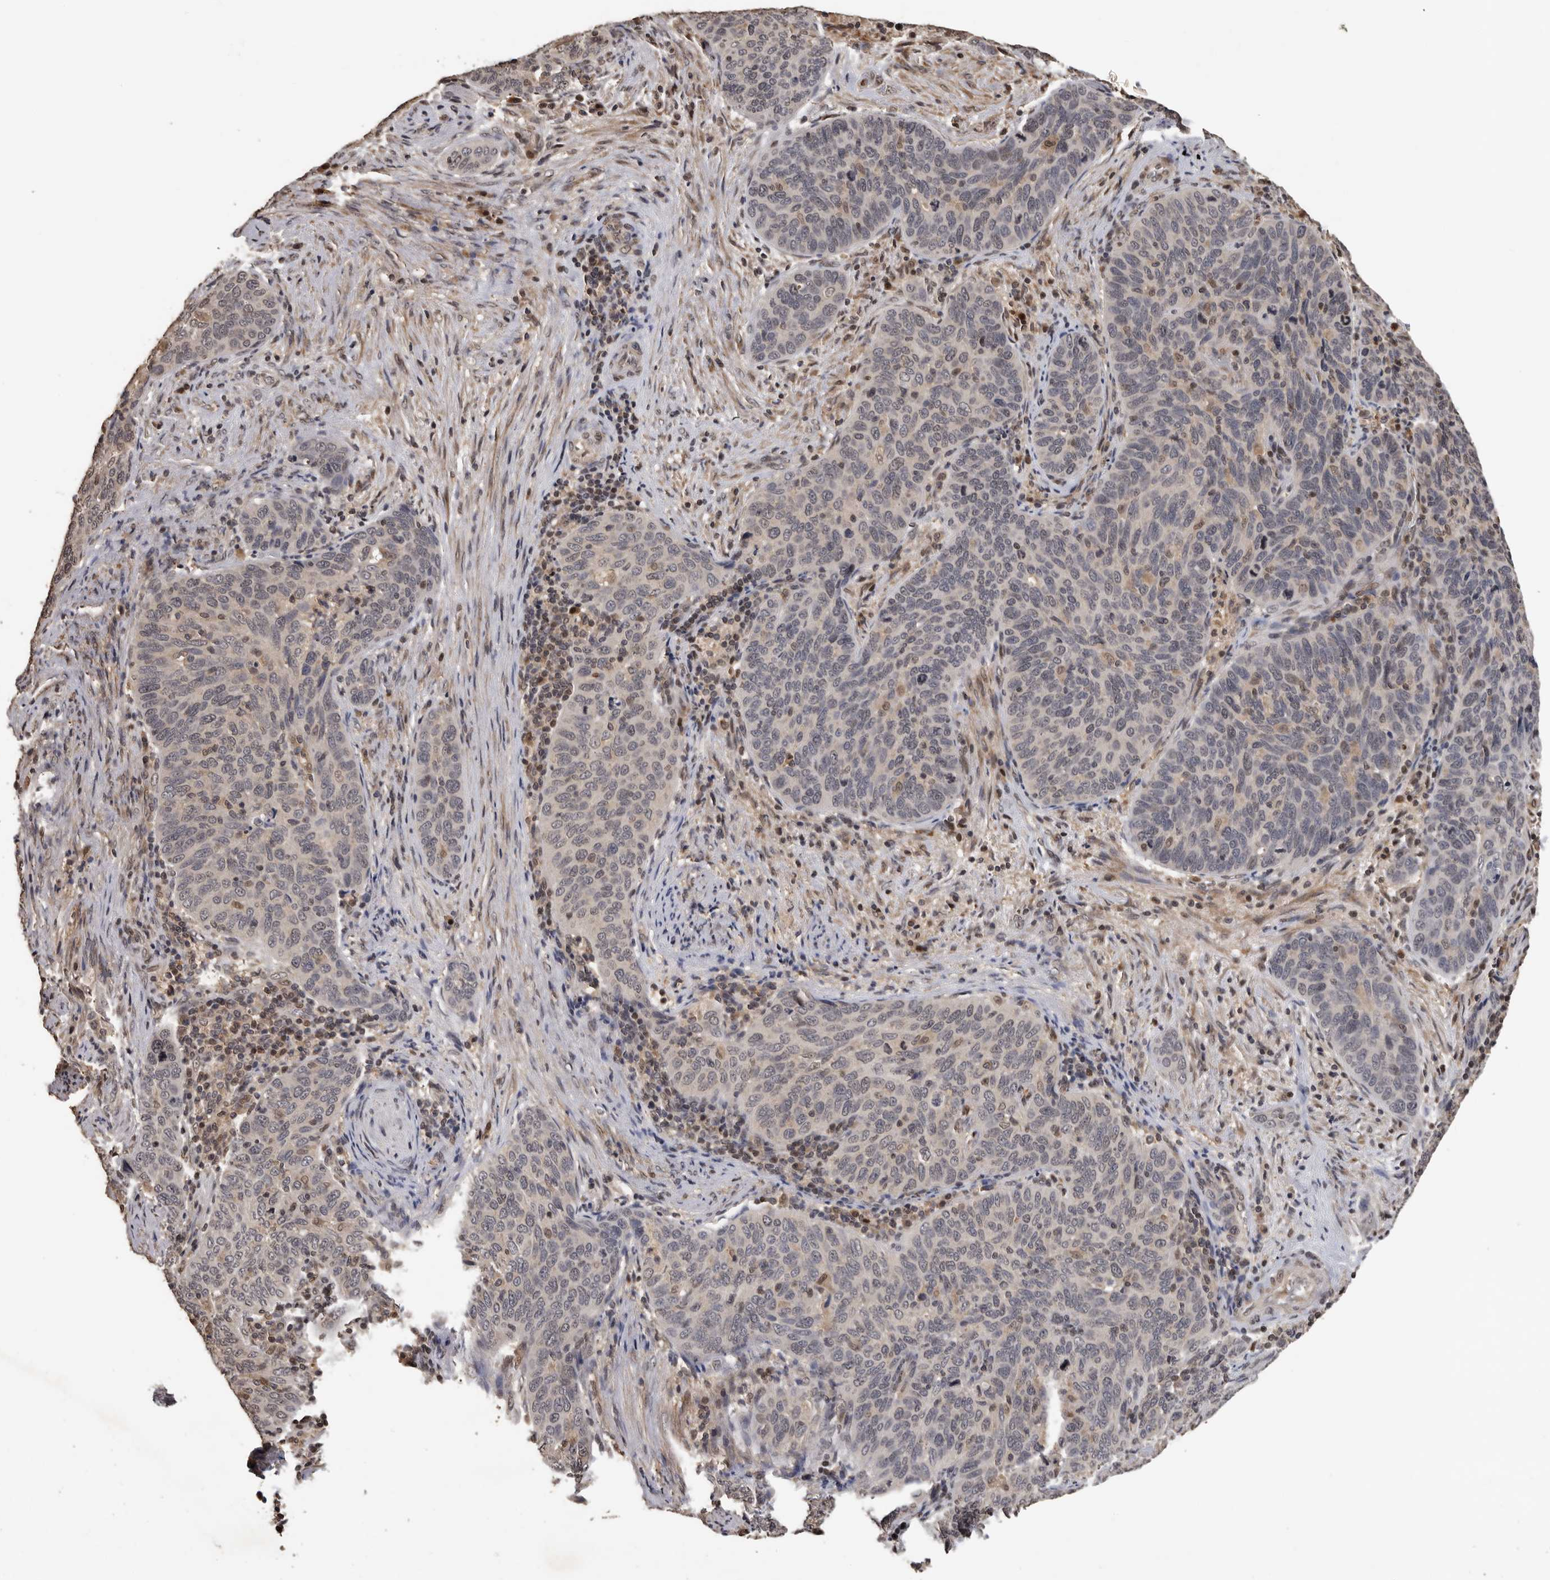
{"staining": {"intensity": "negative", "quantity": "none", "location": "none"}, "tissue": "cervical cancer", "cell_type": "Tumor cells", "image_type": "cancer", "snomed": [{"axis": "morphology", "description": "Squamous cell carcinoma, NOS"}, {"axis": "topography", "description": "Cervix"}], "caption": "An immunohistochemistry (IHC) image of cervical cancer is shown. There is no staining in tumor cells of cervical cancer.", "gene": "KIF2B", "patient": {"sex": "female", "age": 60}}